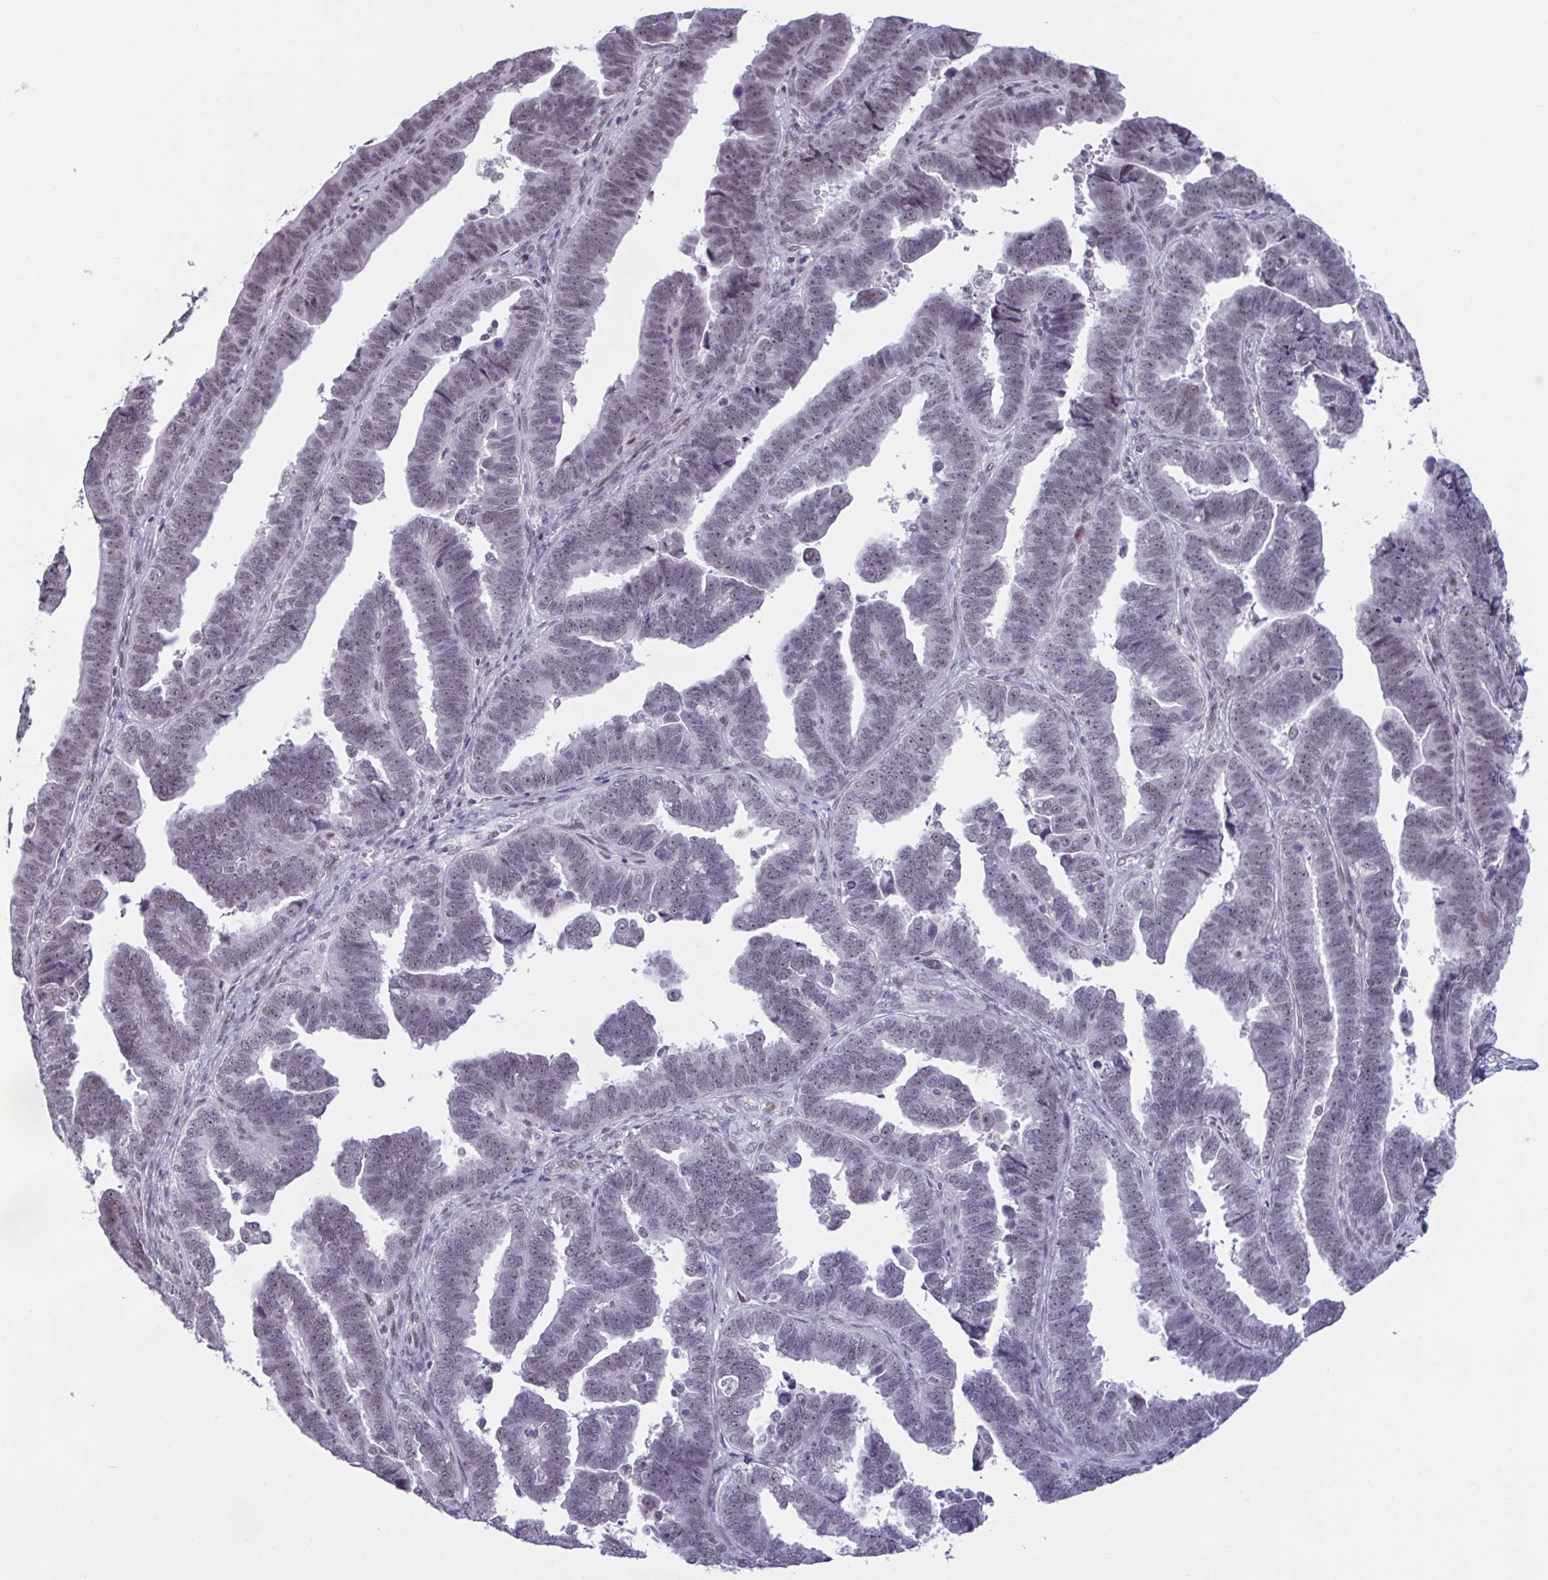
{"staining": {"intensity": "weak", "quantity": "25%-75%", "location": "nuclear"}, "tissue": "endometrial cancer", "cell_type": "Tumor cells", "image_type": "cancer", "snomed": [{"axis": "morphology", "description": "Adenocarcinoma, NOS"}, {"axis": "topography", "description": "Endometrium"}], "caption": "A low amount of weak nuclear staining is appreciated in about 25%-75% of tumor cells in adenocarcinoma (endometrial) tissue.", "gene": "HSD17B6", "patient": {"sex": "female", "age": 75}}